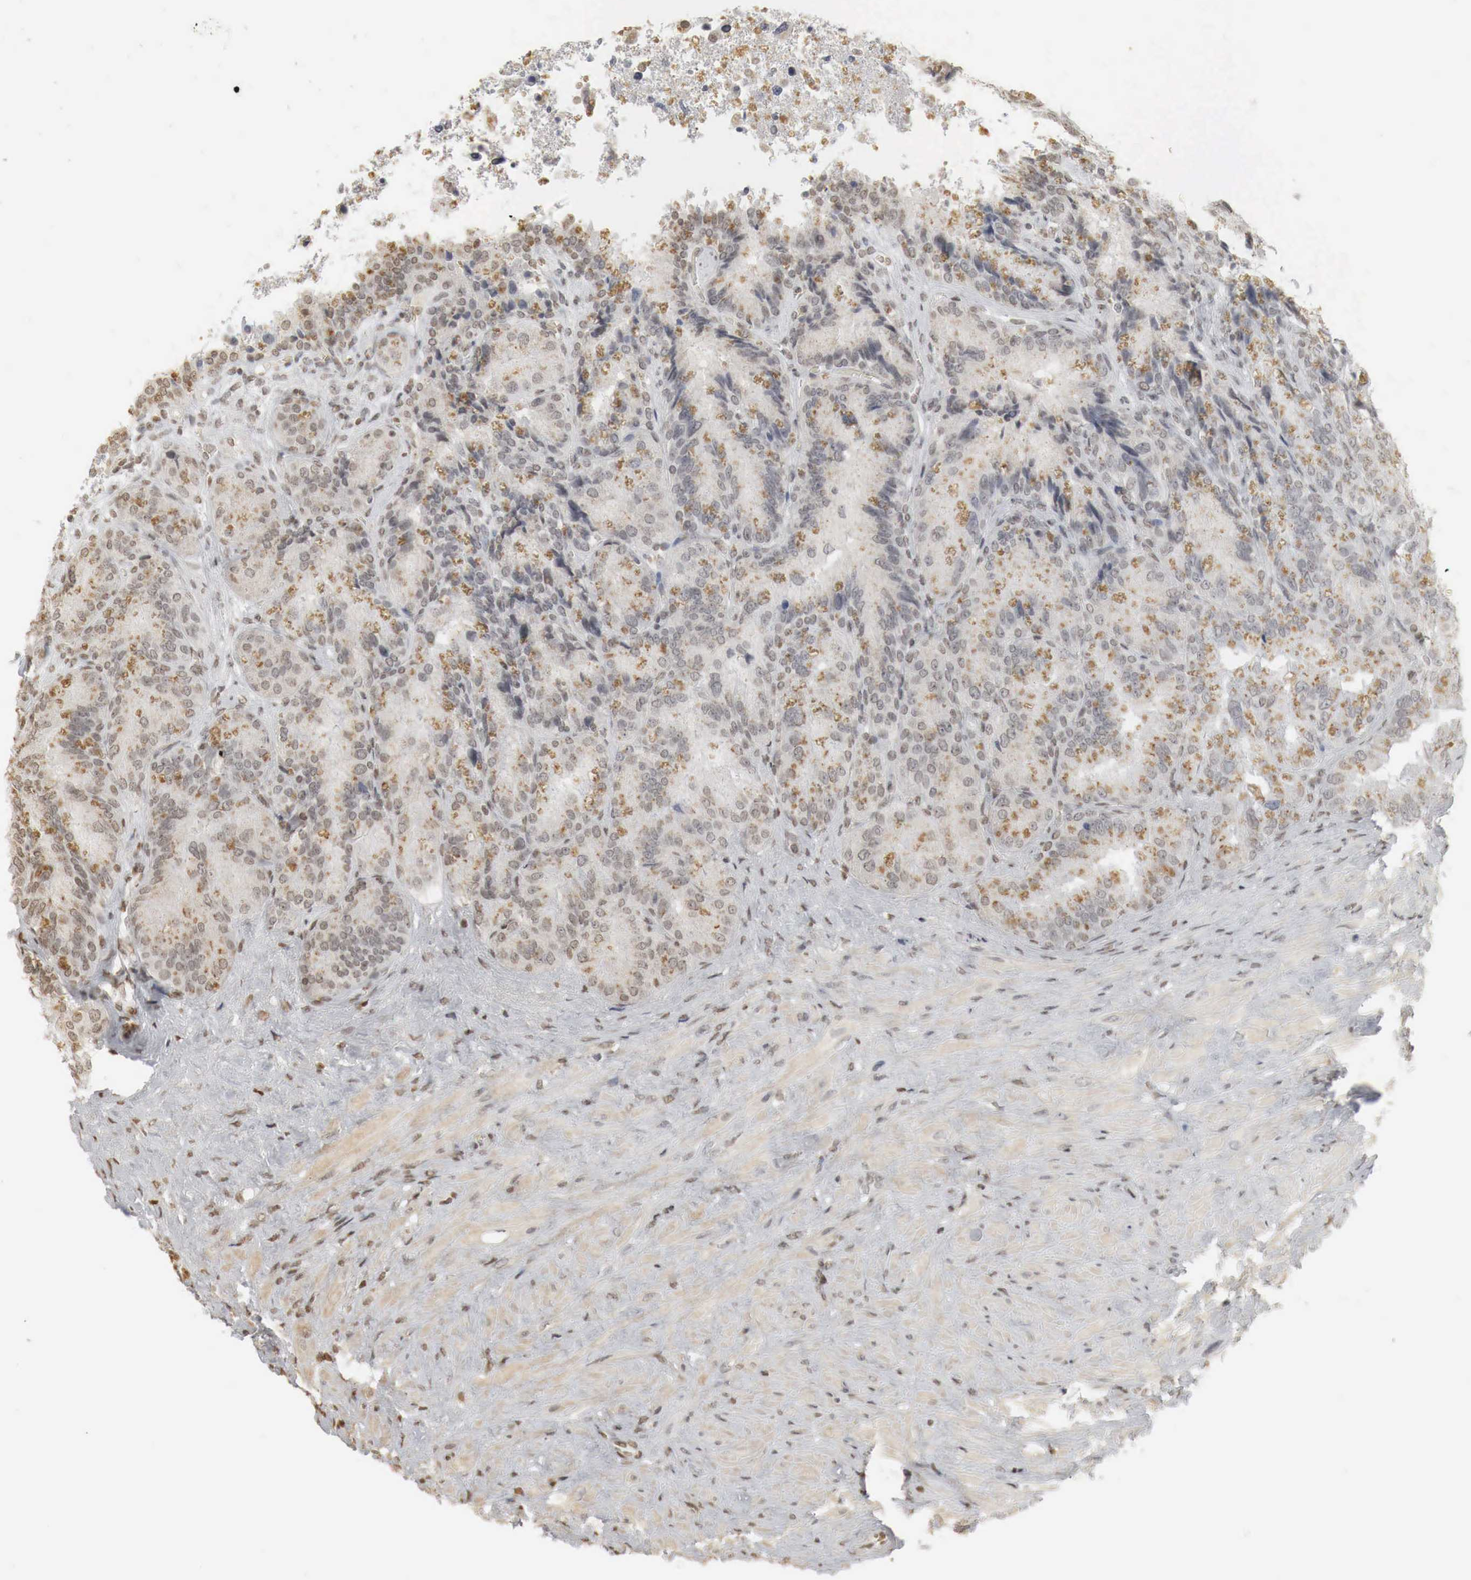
{"staining": {"intensity": "moderate", "quantity": "25%-75%", "location": "cytoplasmic/membranous"}, "tissue": "seminal vesicle", "cell_type": "Glandular cells", "image_type": "normal", "snomed": [{"axis": "morphology", "description": "Normal tissue, NOS"}, {"axis": "topography", "description": "Seminal veicle"}], "caption": "DAB immunohistochemical staining of normal human seminal vesicle displays moderate cytoplasmic/membranous protein staining in about 25%-75% of glandular cells.", "gene": "ERBB4", "patient": {"sex": "male", "age": 69}}